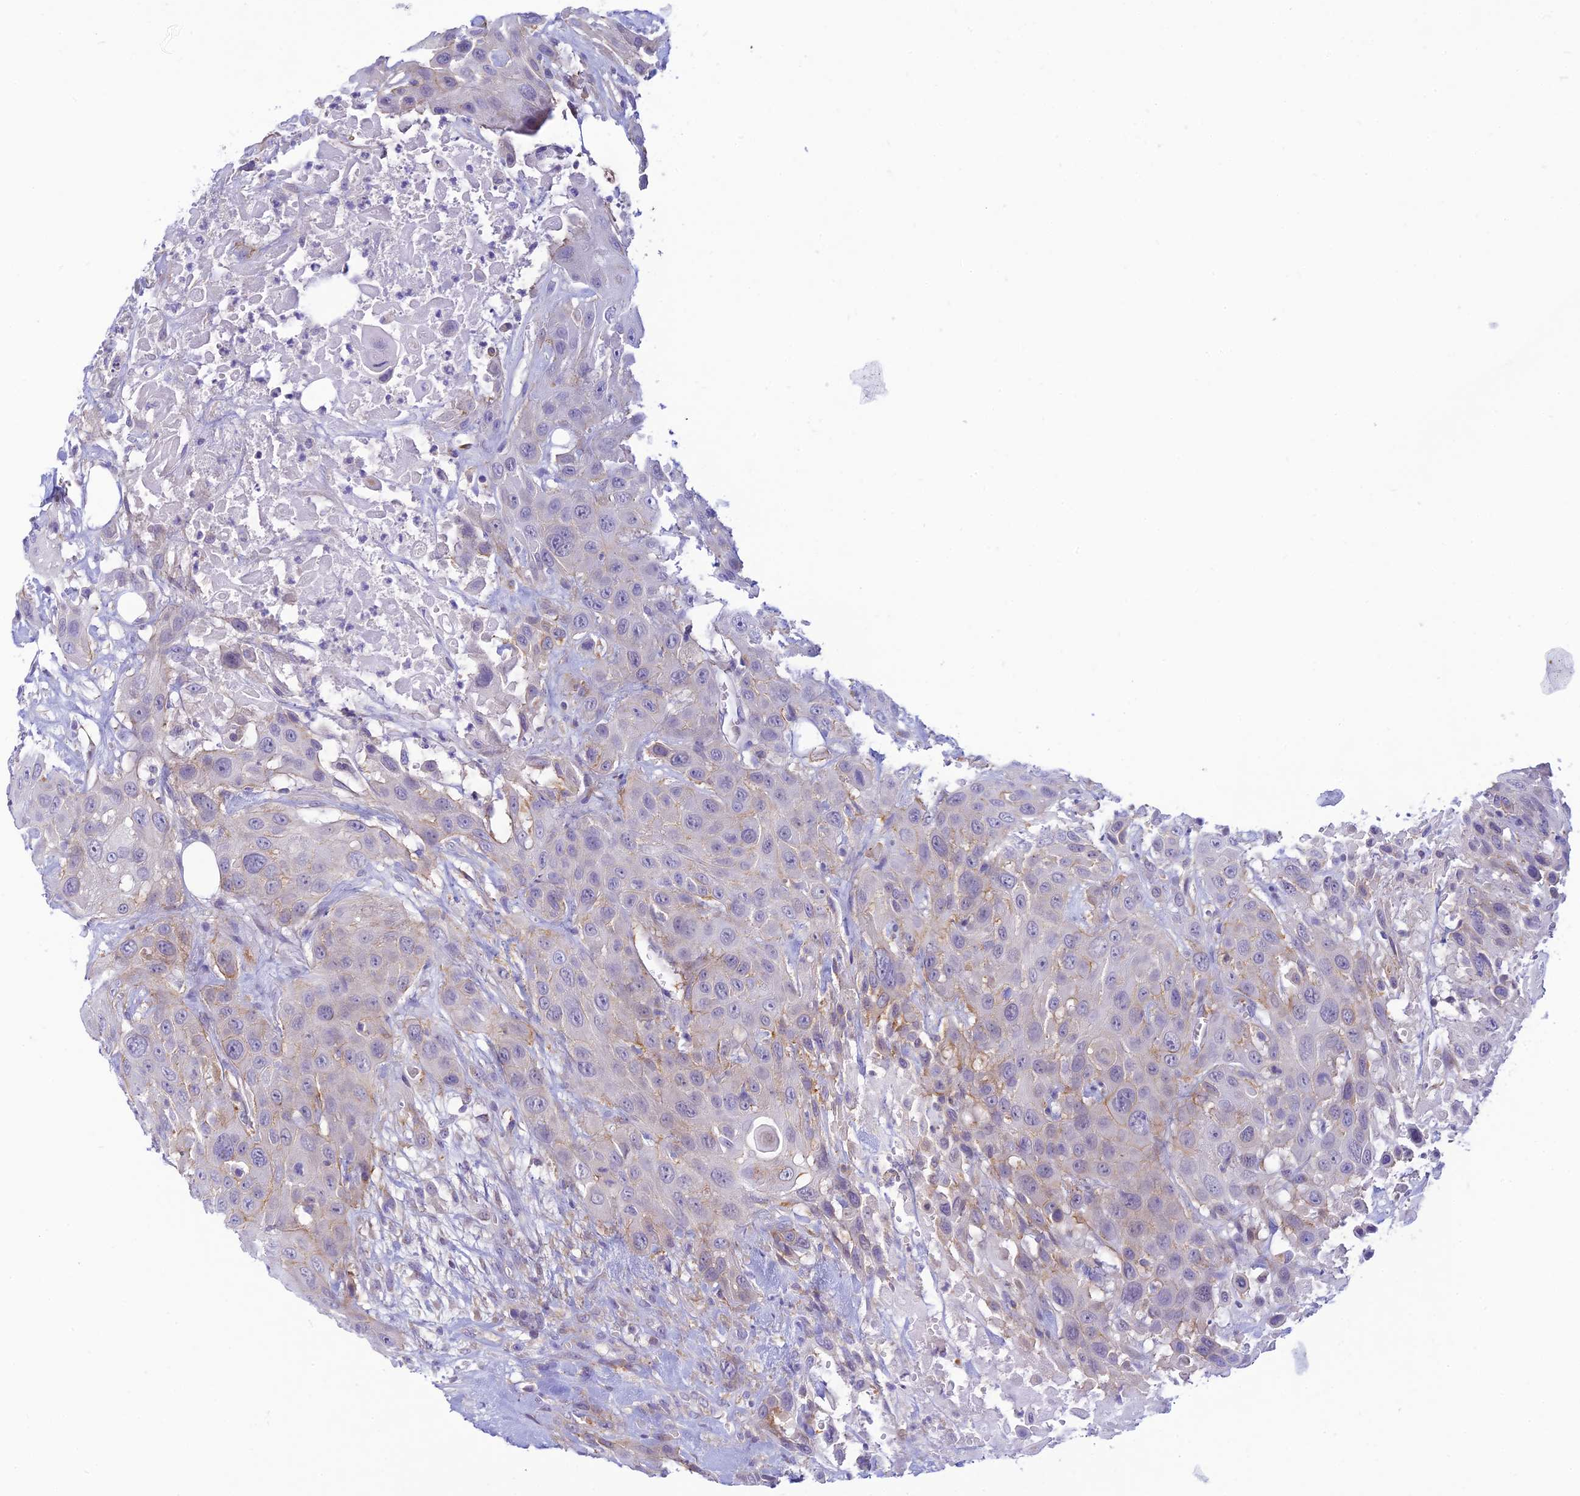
{"staining": {"intensity": "negative", "quantity": "none", "location": "none"}, "tissue": "head and neck cancer", "cell_type": "Tumor cells", "image_type": "cancer", "snomed": [{"axis": "morphology", "description": "Squamous cell carcinoma, NOS"}, {"axis": "topography", "description": "Head-Neck"}], "caption": "Head and neck squamous cell carcinoma stained for a protein using IHC displays no staining tumor cells.", "gene": "FBXW4", "patient": {"sex": "male", "age": 81}}